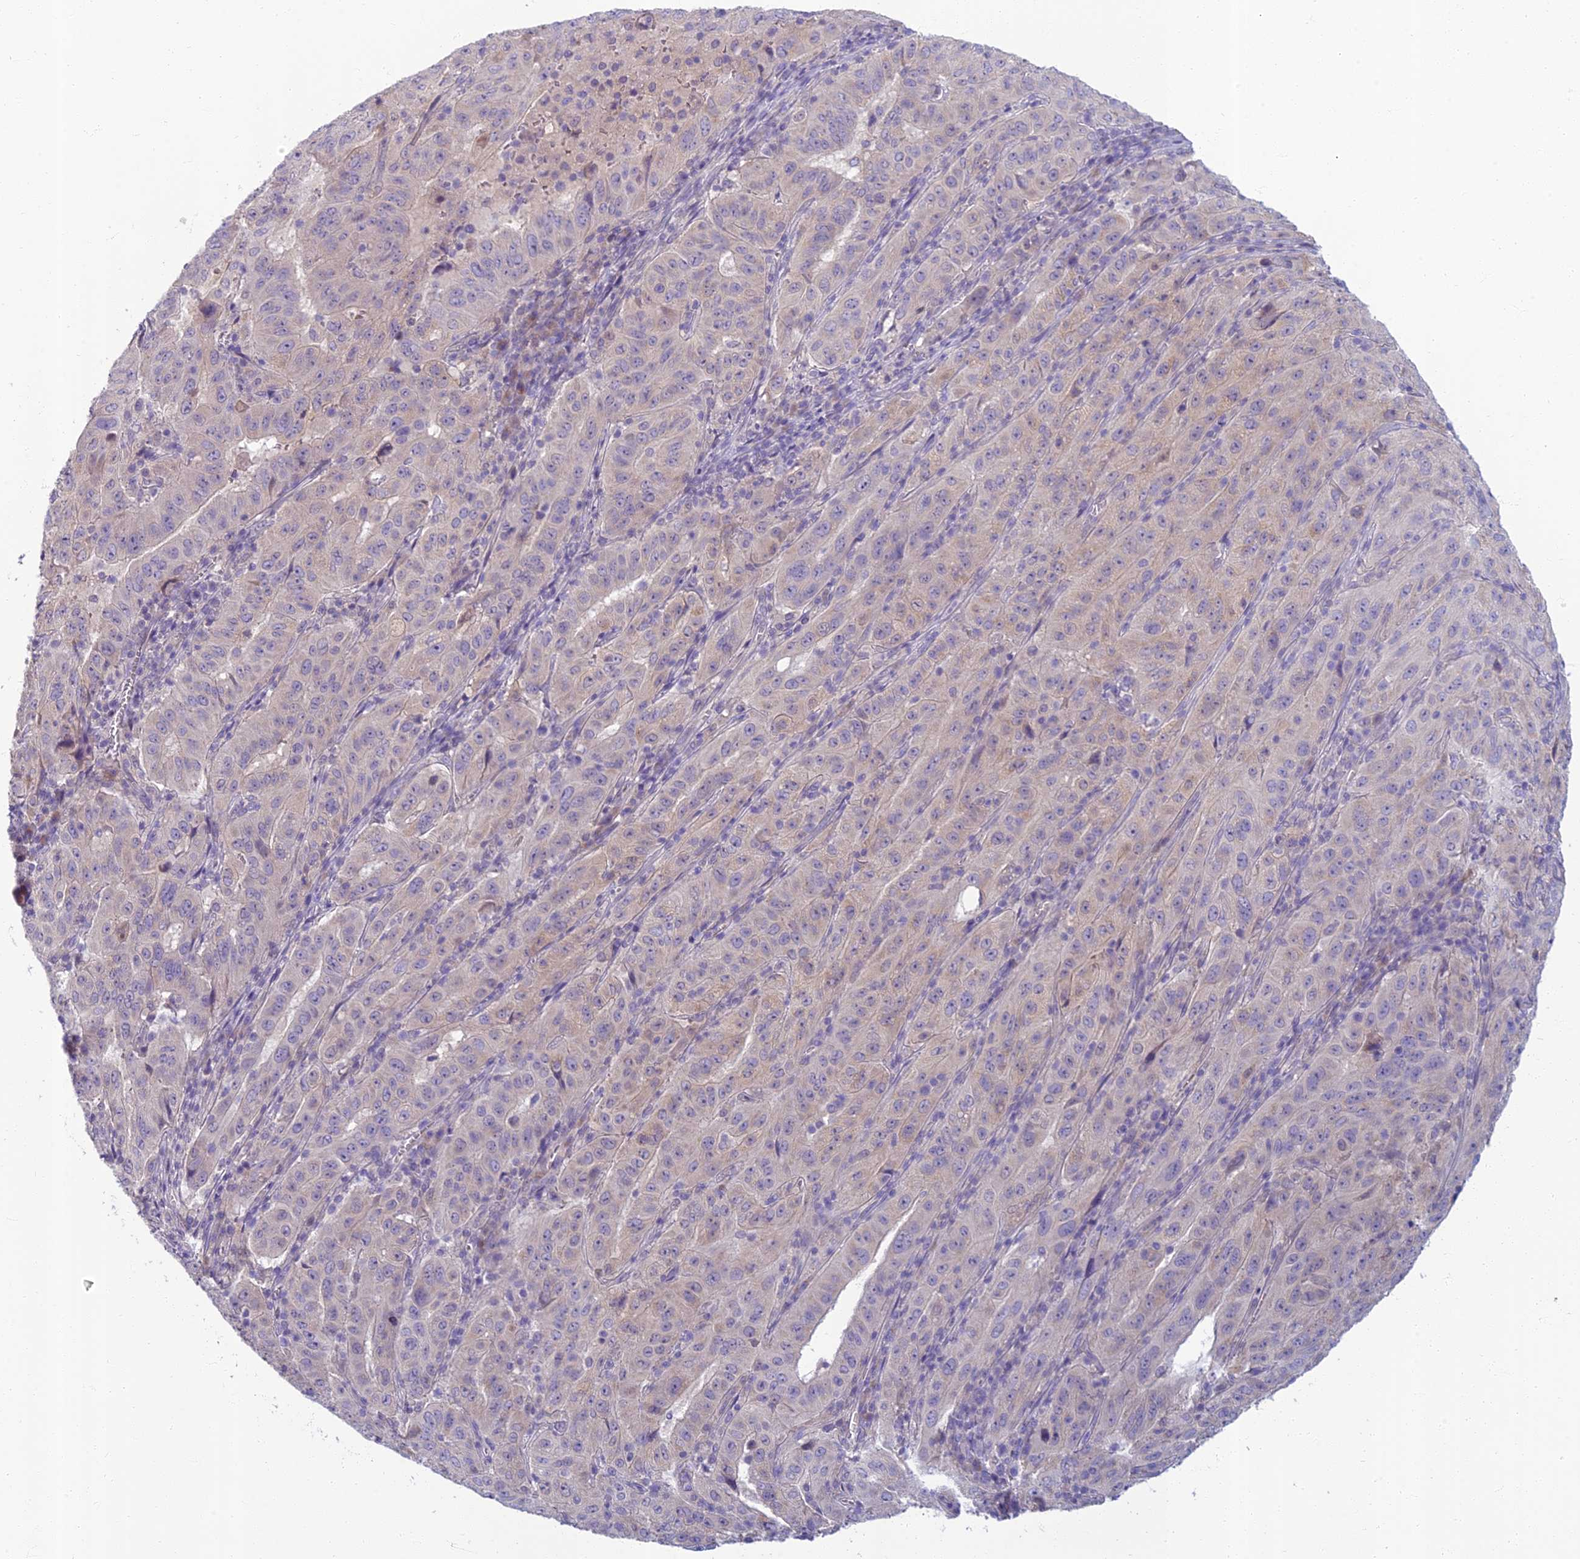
{"staining": {"intensity": "negative", "quantity": "none", "location": "none"}, "tissue": "pancreatic cancer", "cell_type": "Tumor cells", "image_type": "cancer", "snomed": [{"axis": "morphology", "description": "Adenocarcinoma, NOS"}, {"axis": "topography", "description": "Pancreas"}], "caption": "This is an immunohistochemistry histopathology image of human pancreatic adenocarcinoma. There is no expression in tumor cells.", "gene": "SLC25A41", "patient": {"sex": "male", "age": 63}}